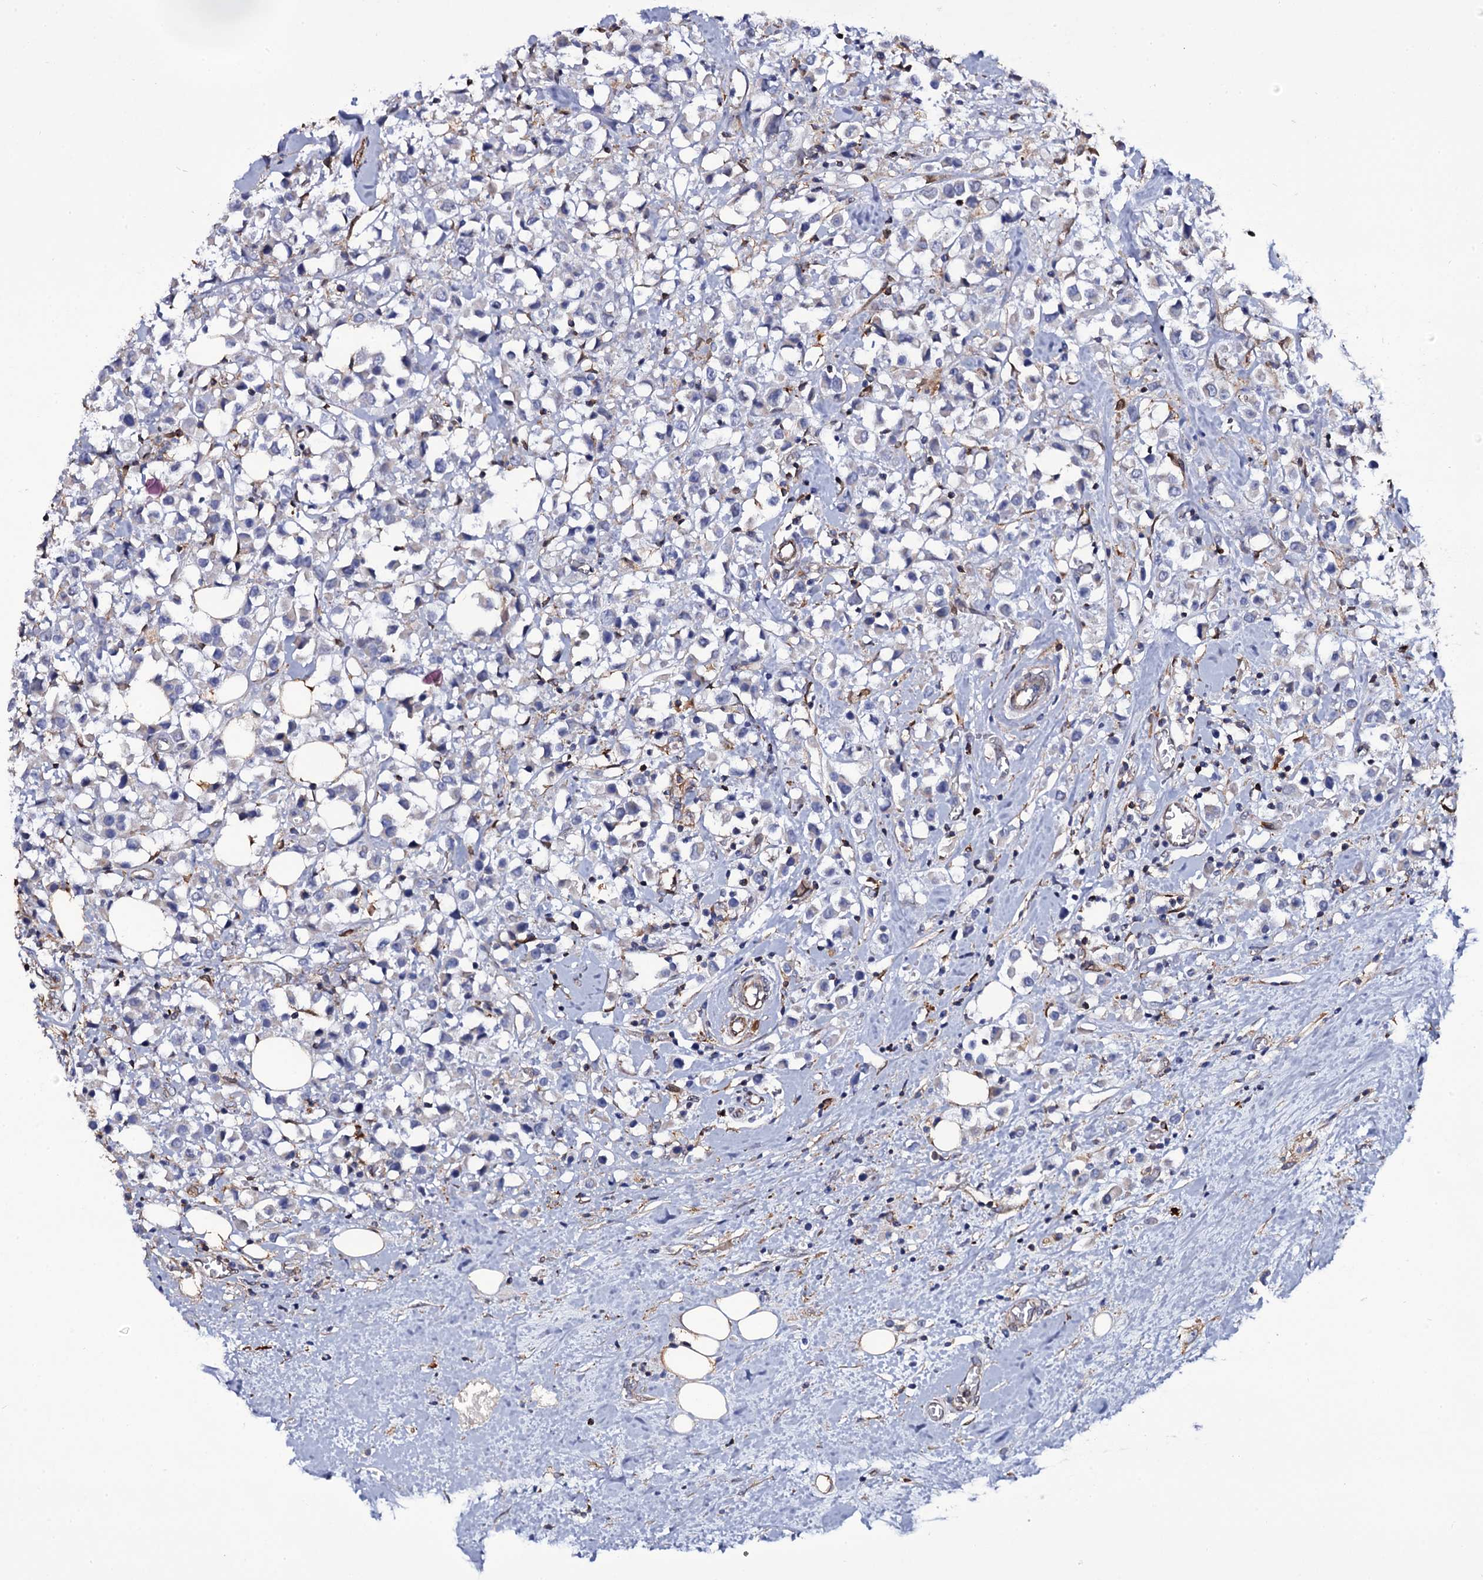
{"staining": {"intensity": "negative", "quantity": "none", "location": "none"}, "tissue": "breast cancer", "cell_type": "Tumor cells", "image_type": "cancer", "snomed": [{"axis": "morphology", "description": "Duct carcinoma"}, {"axis": "topography", "description": "Breast"}], "caption": "This is an immunohistochemistry (IHC) photomicrograph of human intraductal carcinoma (breast). There is no staining in tumor cells.", "gene": "TTC23", "patient": {"sex": "female", "age": 61}}